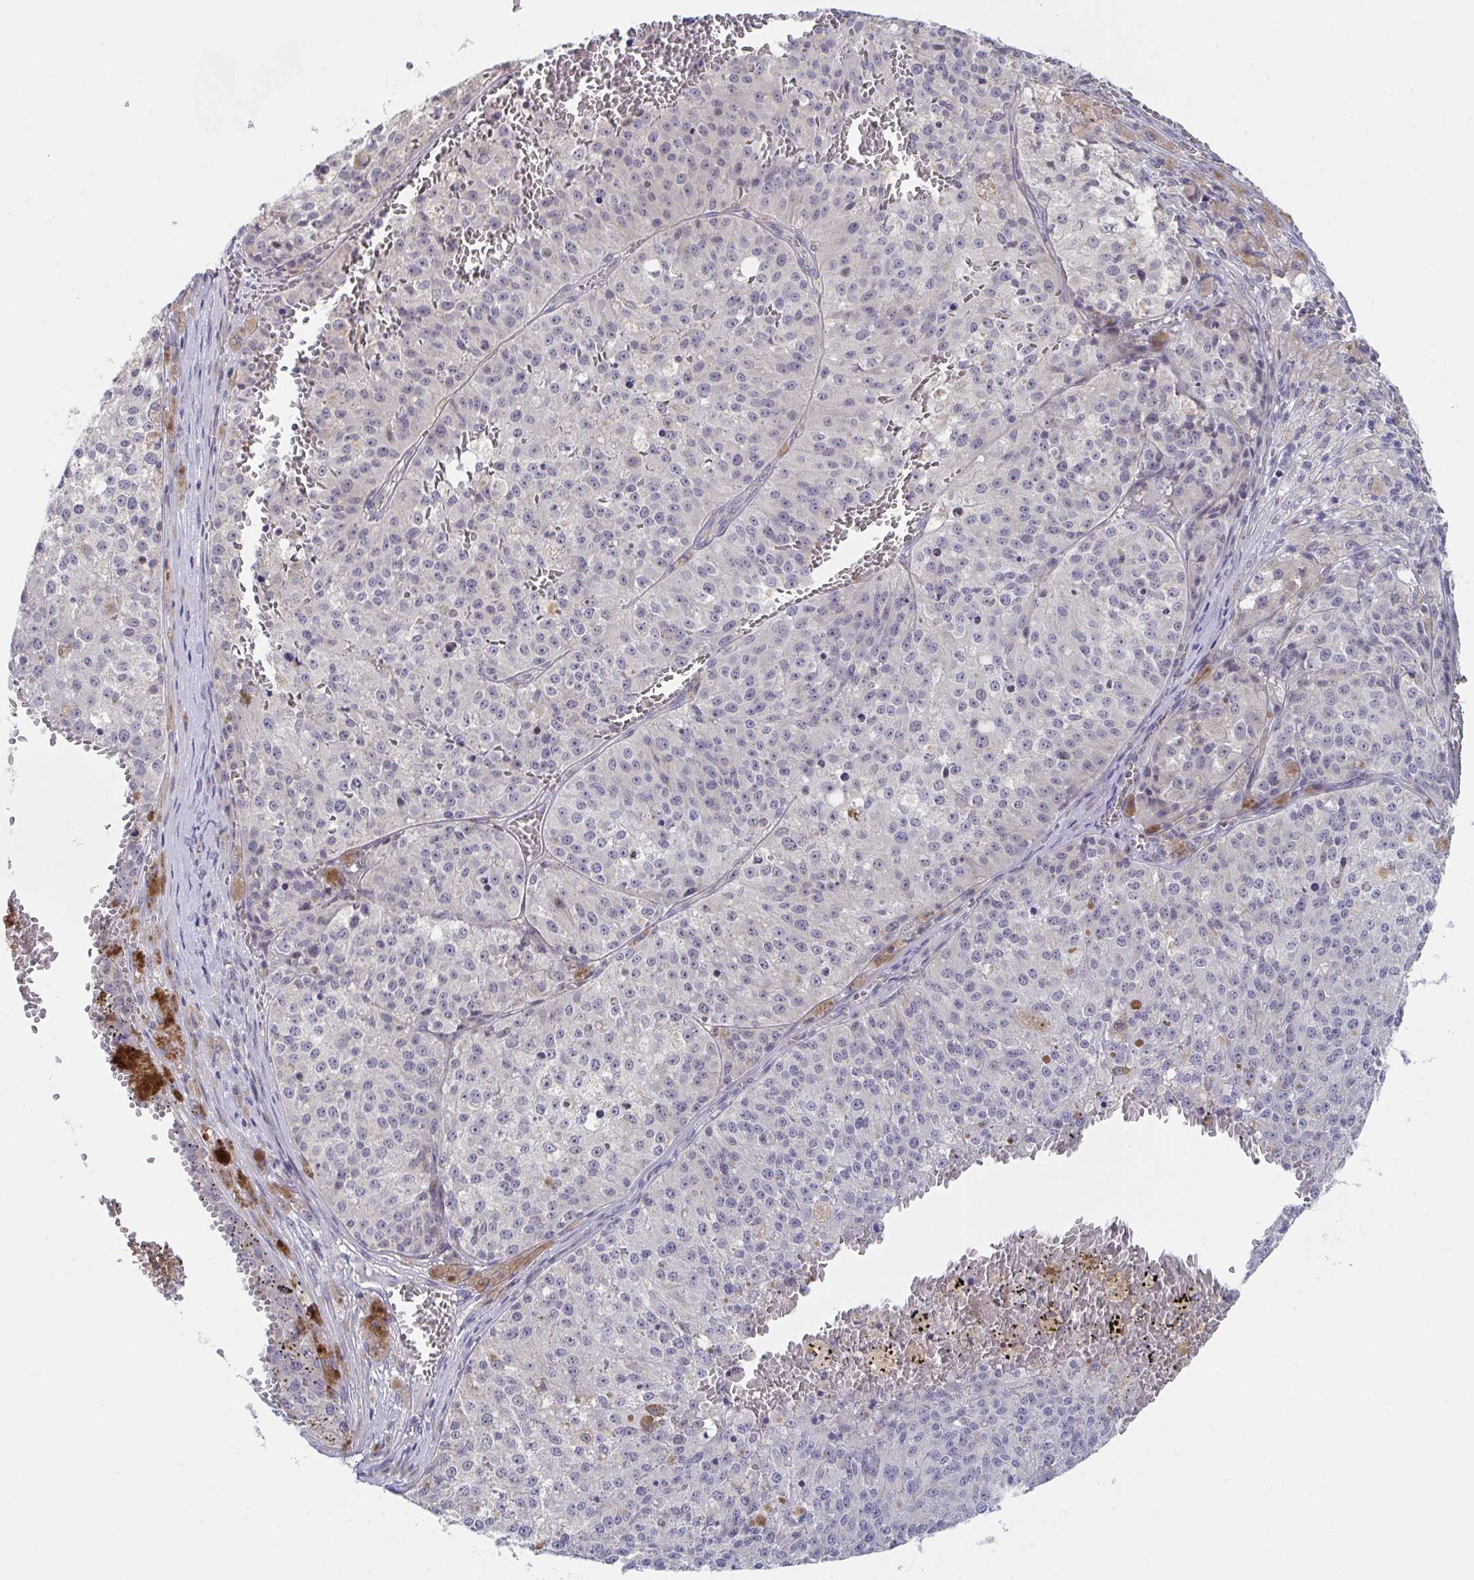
{"staining": {"intensity": "negative", "quantity": "none", "location": "none"}, "tissue": "melanoma", "cell_type": "Tumor cells", "image_type": "cancer", "snomed": [{"axis": "morphology", "description": "Malignant melanoma, Metastatic site"}, {"axis": "topography", "description": "Lymph node"}], "caption": "A high-resolution histopathology image shows immunohistochemistry staining of malignant melanoma (metastatic site), which demonstrates no significant expression in tumor cells.", "gene": "FAM156B", "patient": {"sex": "female", "age": 64}}